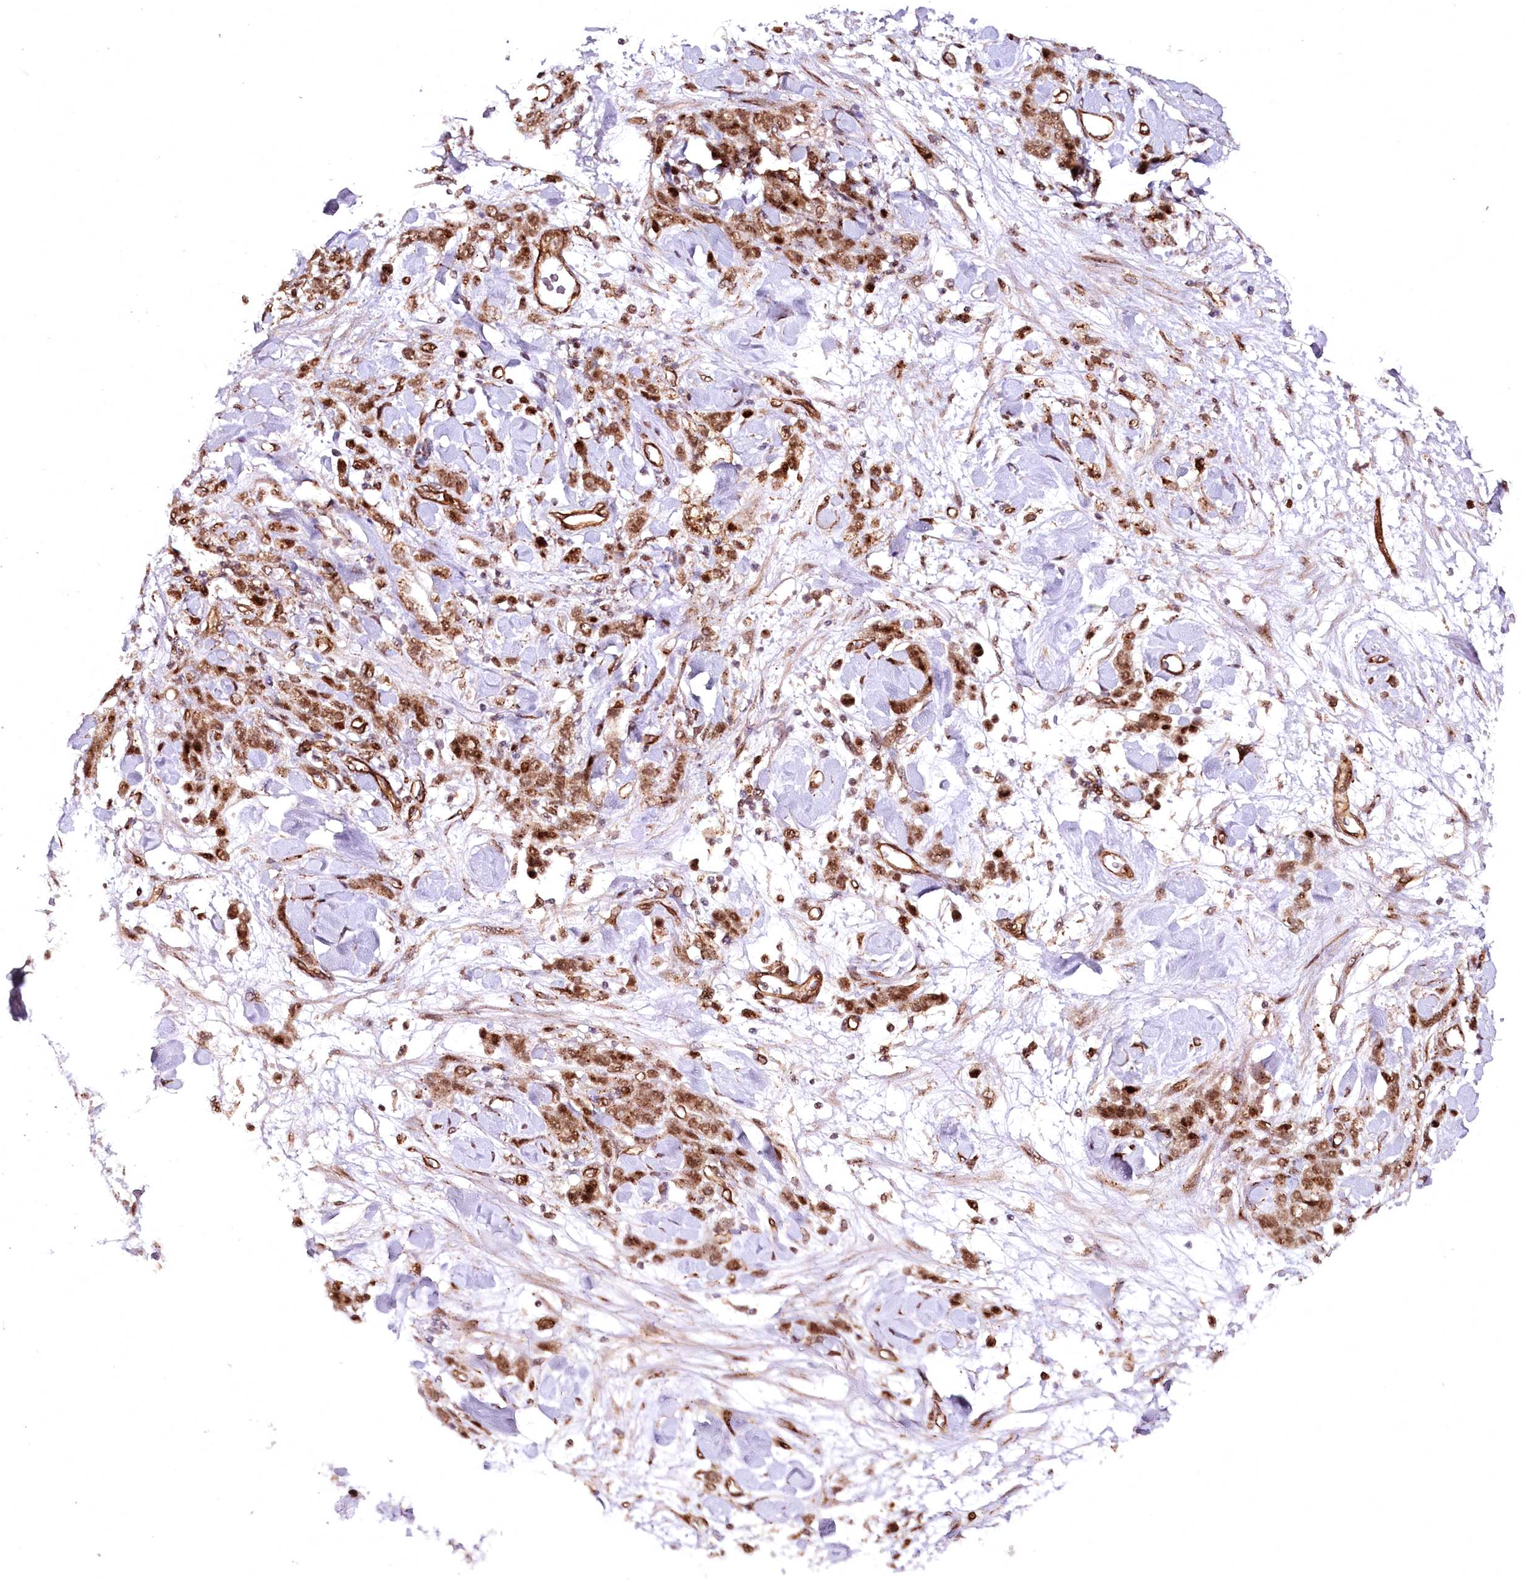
{"staining": {"intensity": "moderate", "quantity": ">75%", "location": "cytoplasmic/membranous,nuclear"}, "tissue": "stomach cancer", "cell_type": "Tumor cells", "image_type": "cancer", "snomed": [{"axis": "morphology", "description": "Normal tissue, NOS"}, {"axis": "morphology", "description": "Adenocarcinoma, NOS"}, {"axis": "topography", "description": "Stomach"}], "caption": "Moderate cytoplasmic/membranous and nuclear staining for a protein is appreciated in about >75% of tumor cells of stomach adenocarcinoma using IHC.", "gene": "COPG1", "patient": {"sex": "male", "age": 82}}